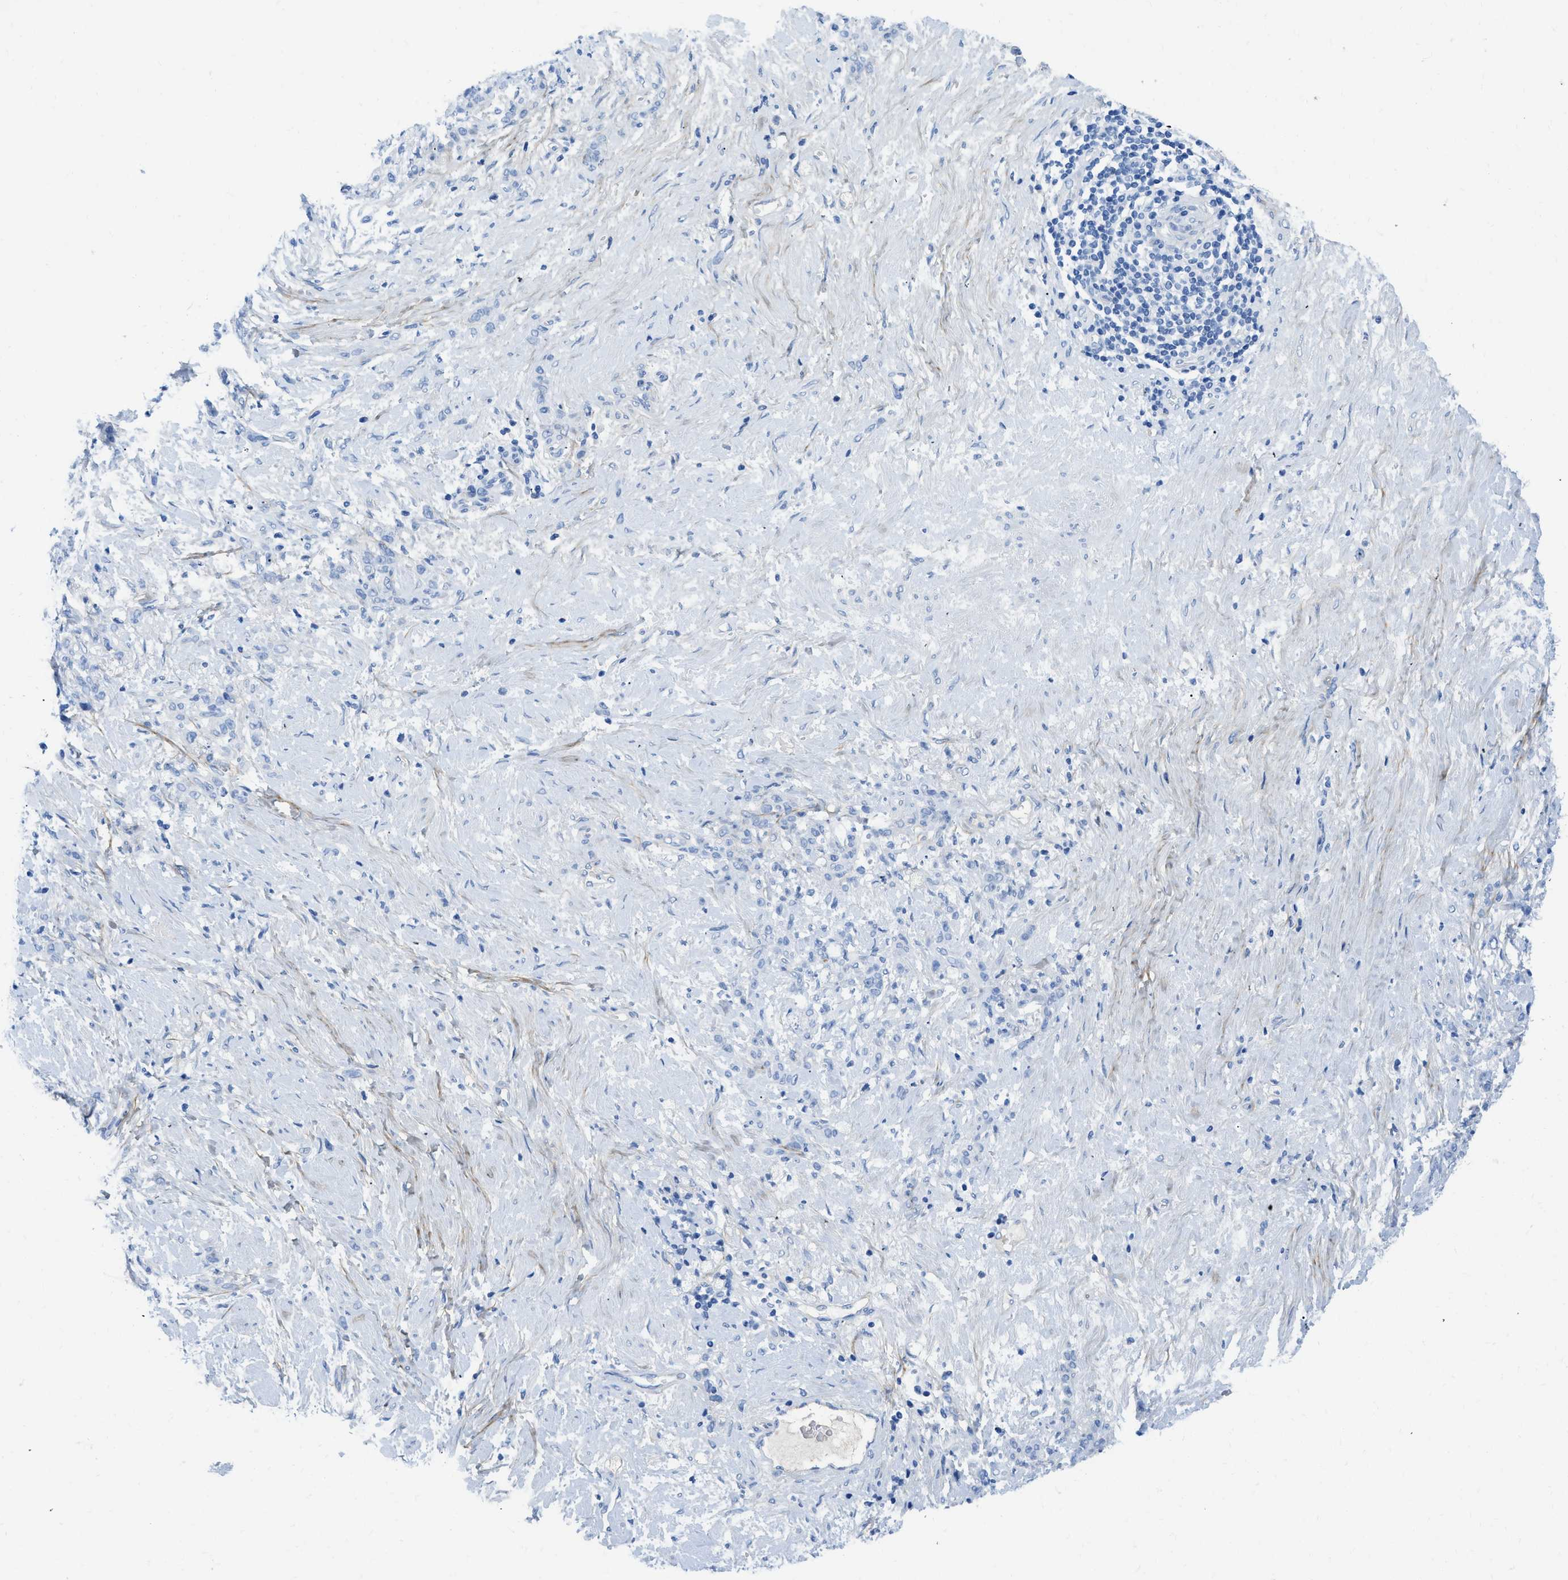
{"staining": {"intensity": "negative", "quantity": "none", "location": "none"}, "tissue": "stomach cancer", "cell_type": "Tumor cells", "image_type": "cancer", "snomed": [{"axis": "morphology", "description": "Adenocarcinoma, NOS"}, {"axis": "topography", "description": "Stomach"}], "caption": "This is an IHC image of human adenocarcinoma (stomach). There is no expression in tumor cells.", "gene": "COL3A1", "patient": {"sex": "male", "age": 82}}